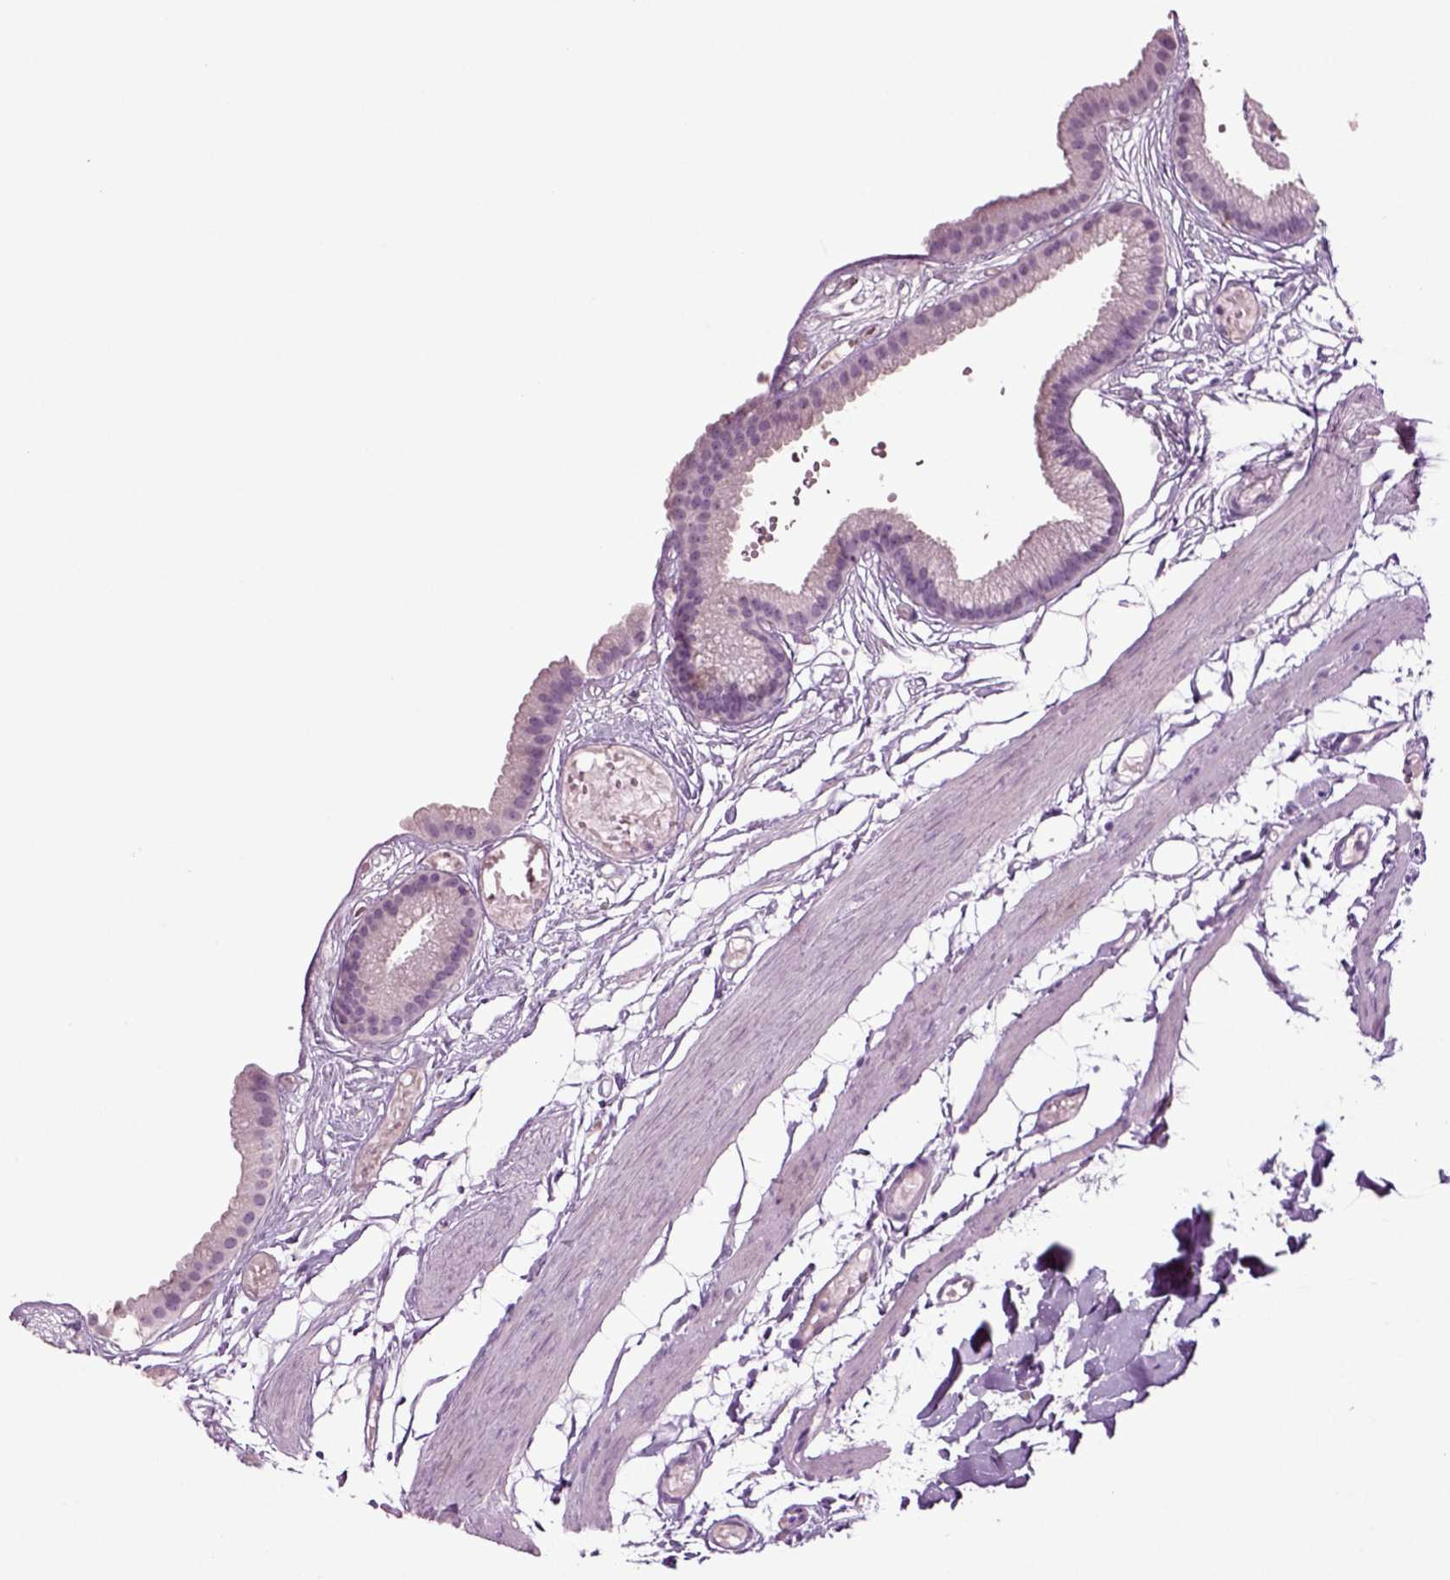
{"staining": {"intensity": "negative", "quantity": "none", "location": "none"}, "tissue": "gallbladder", "cell_type": "Glandular cells", "image_type": "normal", "snomed": [{"axis": "morphology", "description": "Normal tissue, NOS"}, {"axis": "topography", "description": "Gallbladder"}], "caption": "IHC of benign gallbladder reveals no positivity in glandular cells.", "gene": "SLC17A6", "patient": {"sex": "female", "age": 45}}